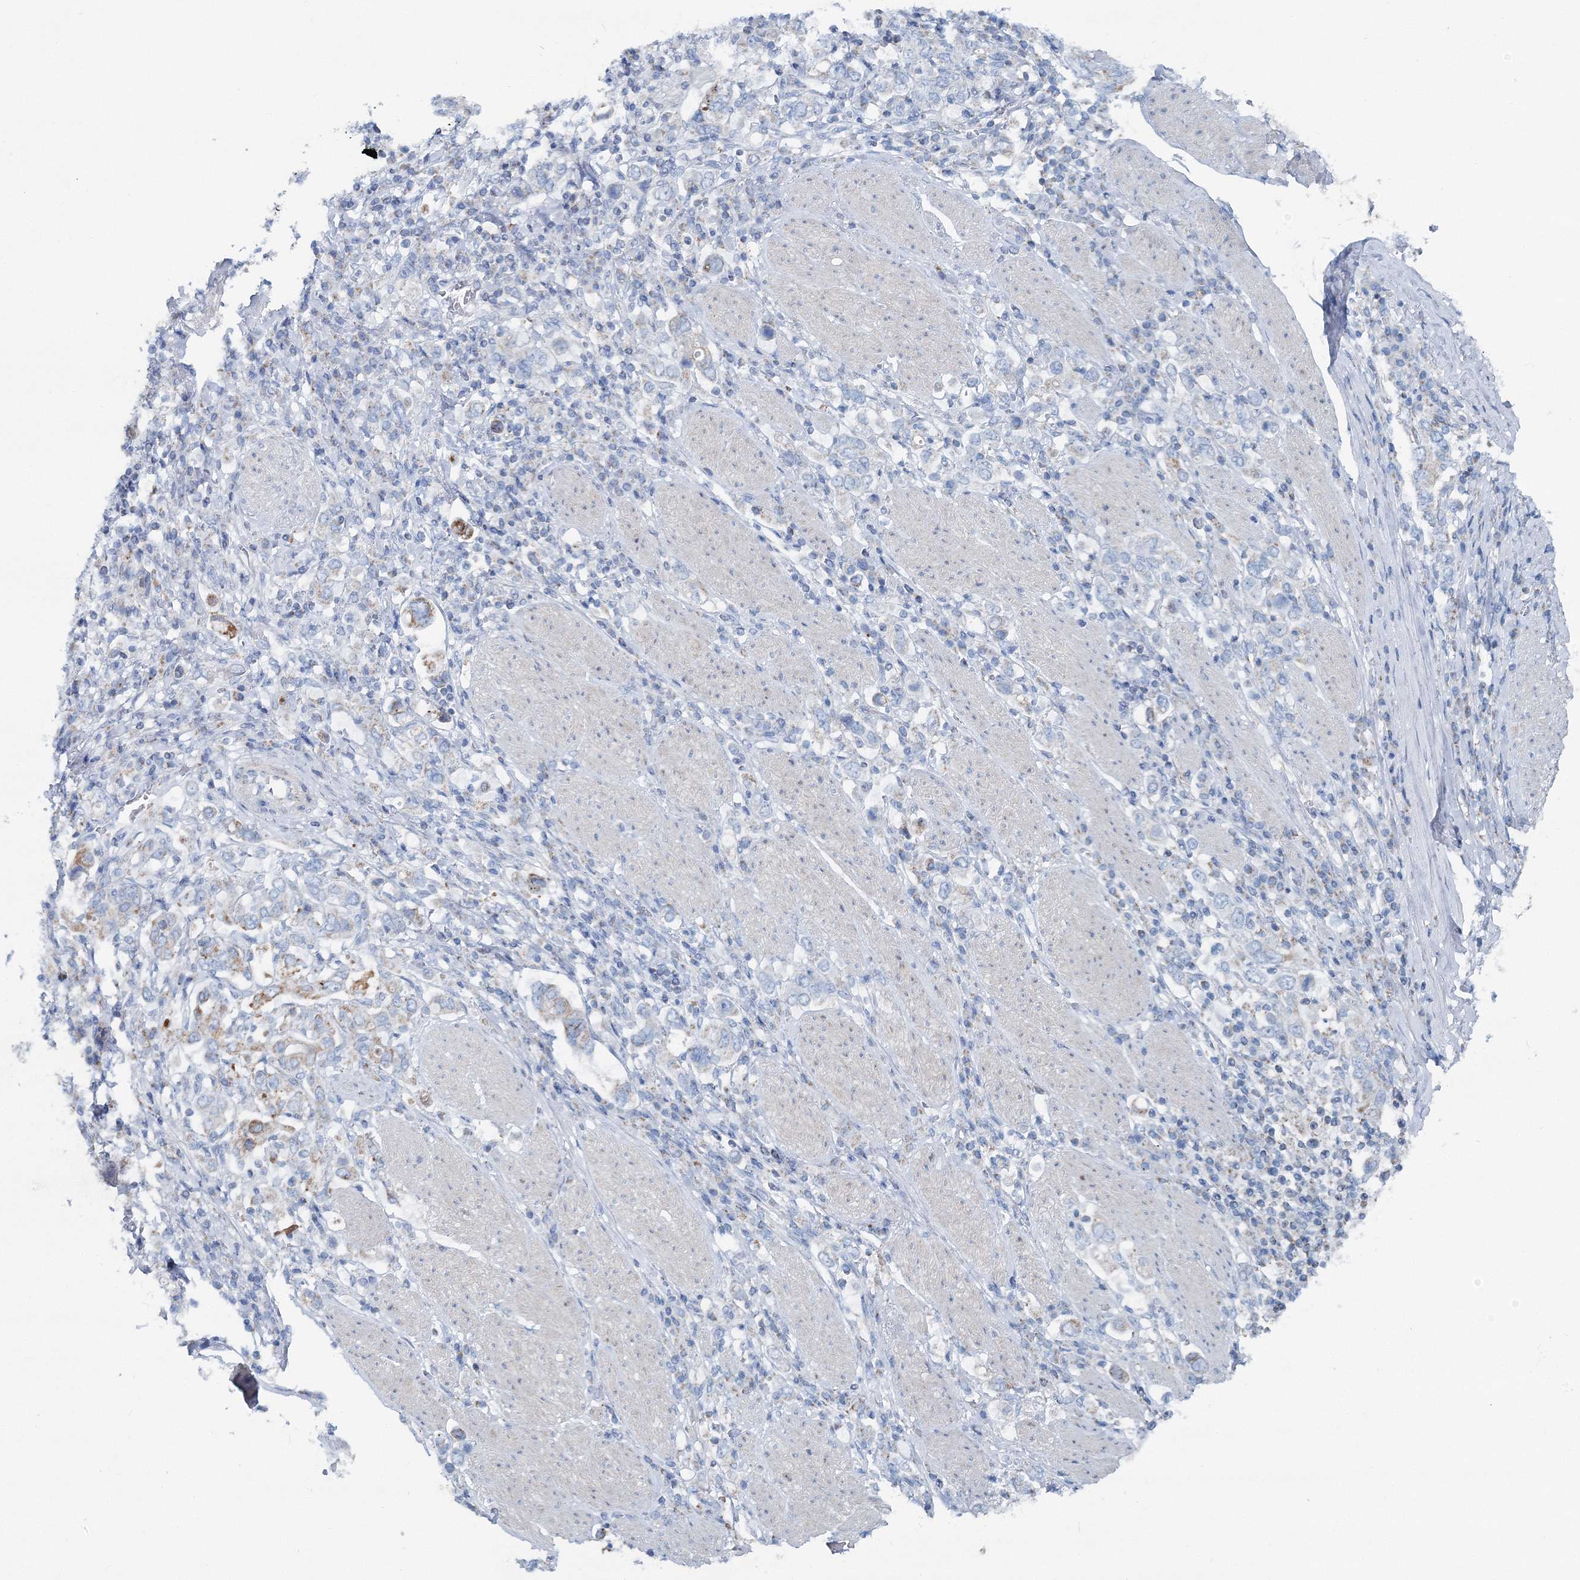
{"staining": {"intensity": "moderate", "quantity": "<25%", "location": "cytoplasmic/membranous"}, "tissue": "stomach cancer", "cell_type": "Tumor cells", "image_type": "cancer", "snomed": [{"axis": "morphology", "description": "Adenocarcinoma, NOS"}, {"axis": "topography", "description": "Stomach, upper"}], "caption": "This is a micrograph of immunohistochemistry staining of stomach adenocarcinoma, which shows moderate positivity in the cytoplasmic/membranous of tumor cells.", "gene": "GABARAPL2", "patient": {"sex": "male", "age": 62}}